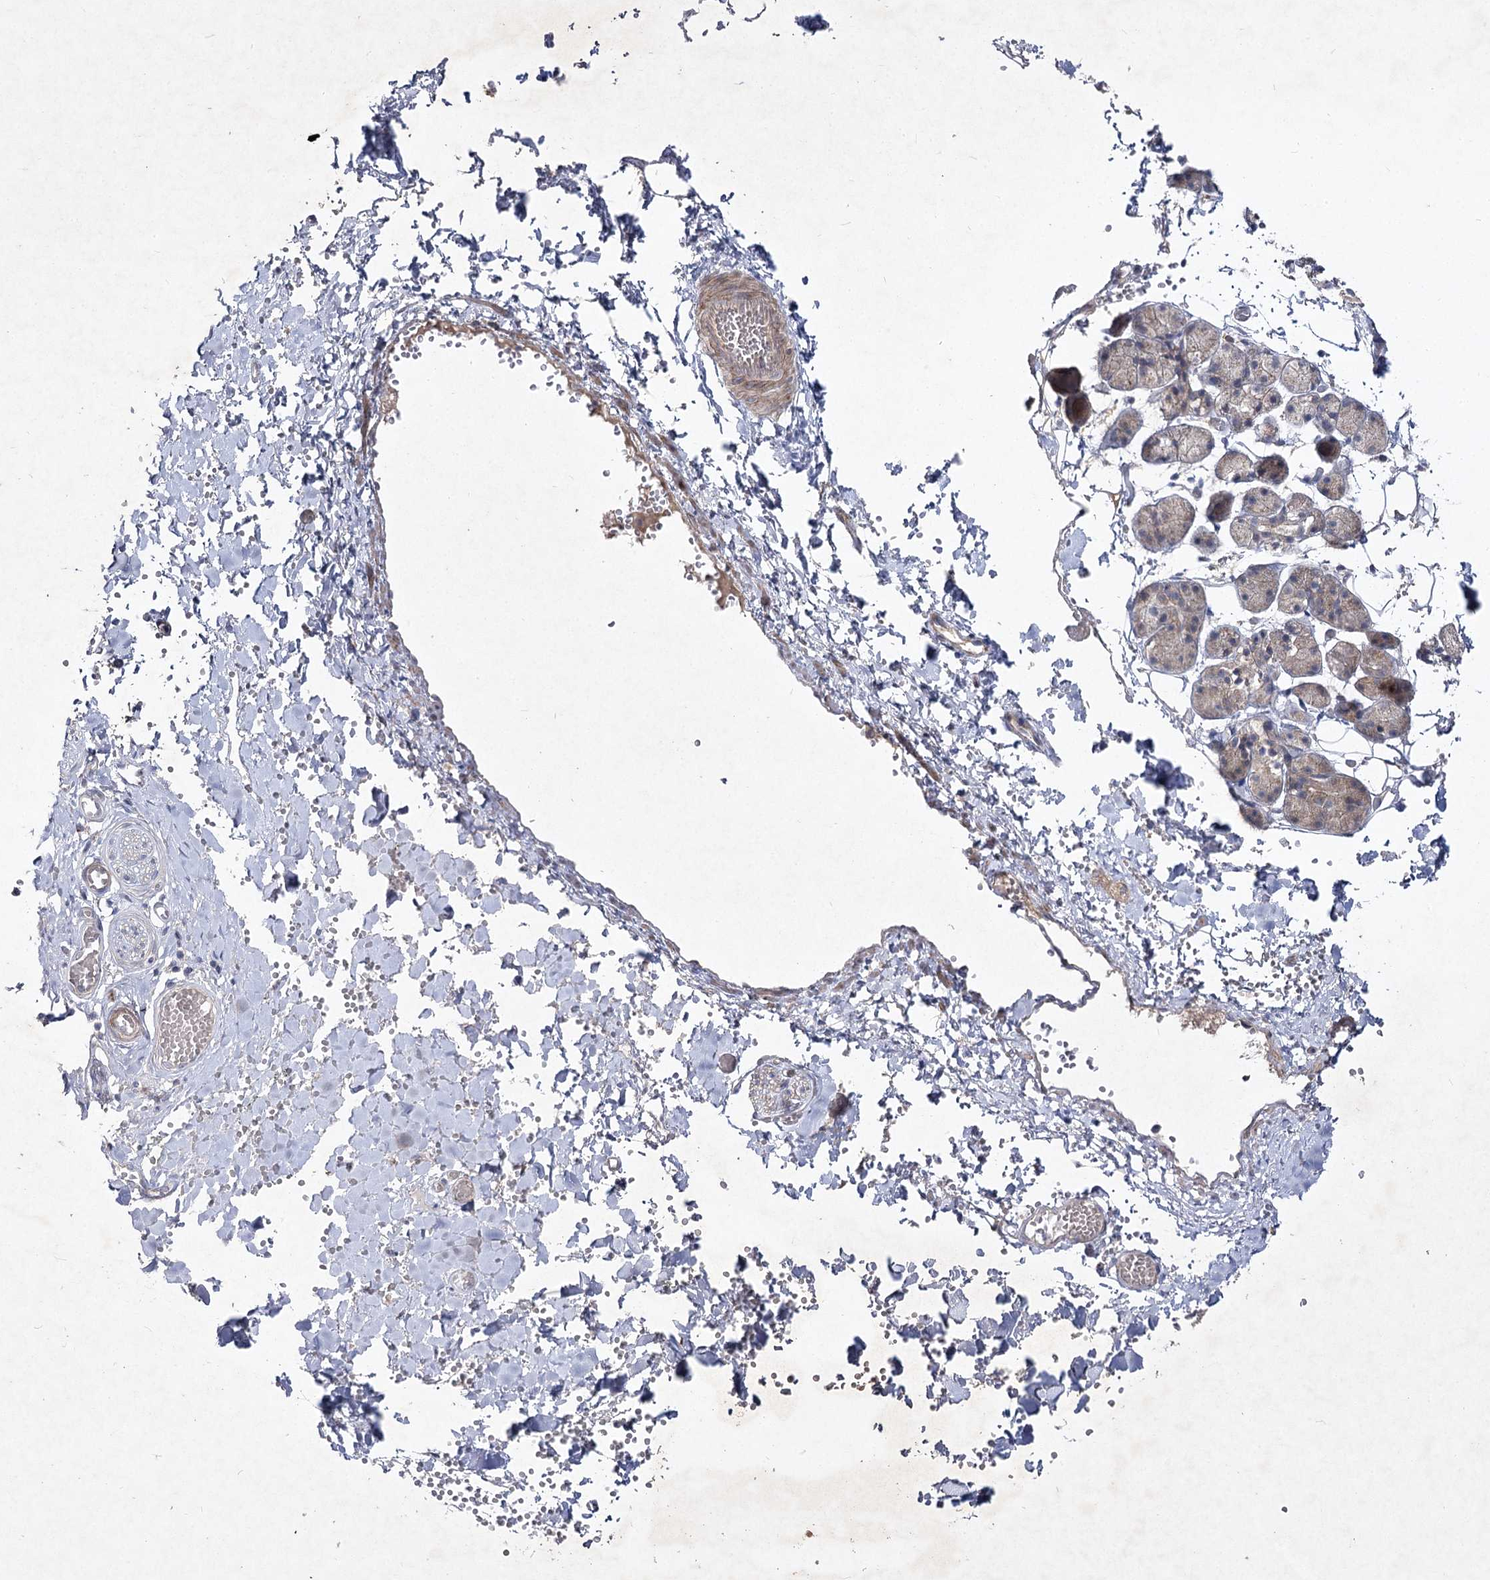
{"staining": {"intensity": "weak", "quantity": "<25%", "location": "cytoplasmic/membranous"}, "tissue": "salivary gland", "cell_type": "Glandular cells", "image_type": "normal", "snomed": [{"axis": "morphology", "description": "Normal tissue, NOS"}, {"axis": "topography", "description": "Salivary gland"}], "caption": "The IHC histopathology image has no significant staining in glandular cells of salivary gland.", "gene": "CIB2", "patient": {"sex": "female", "age": 33}}